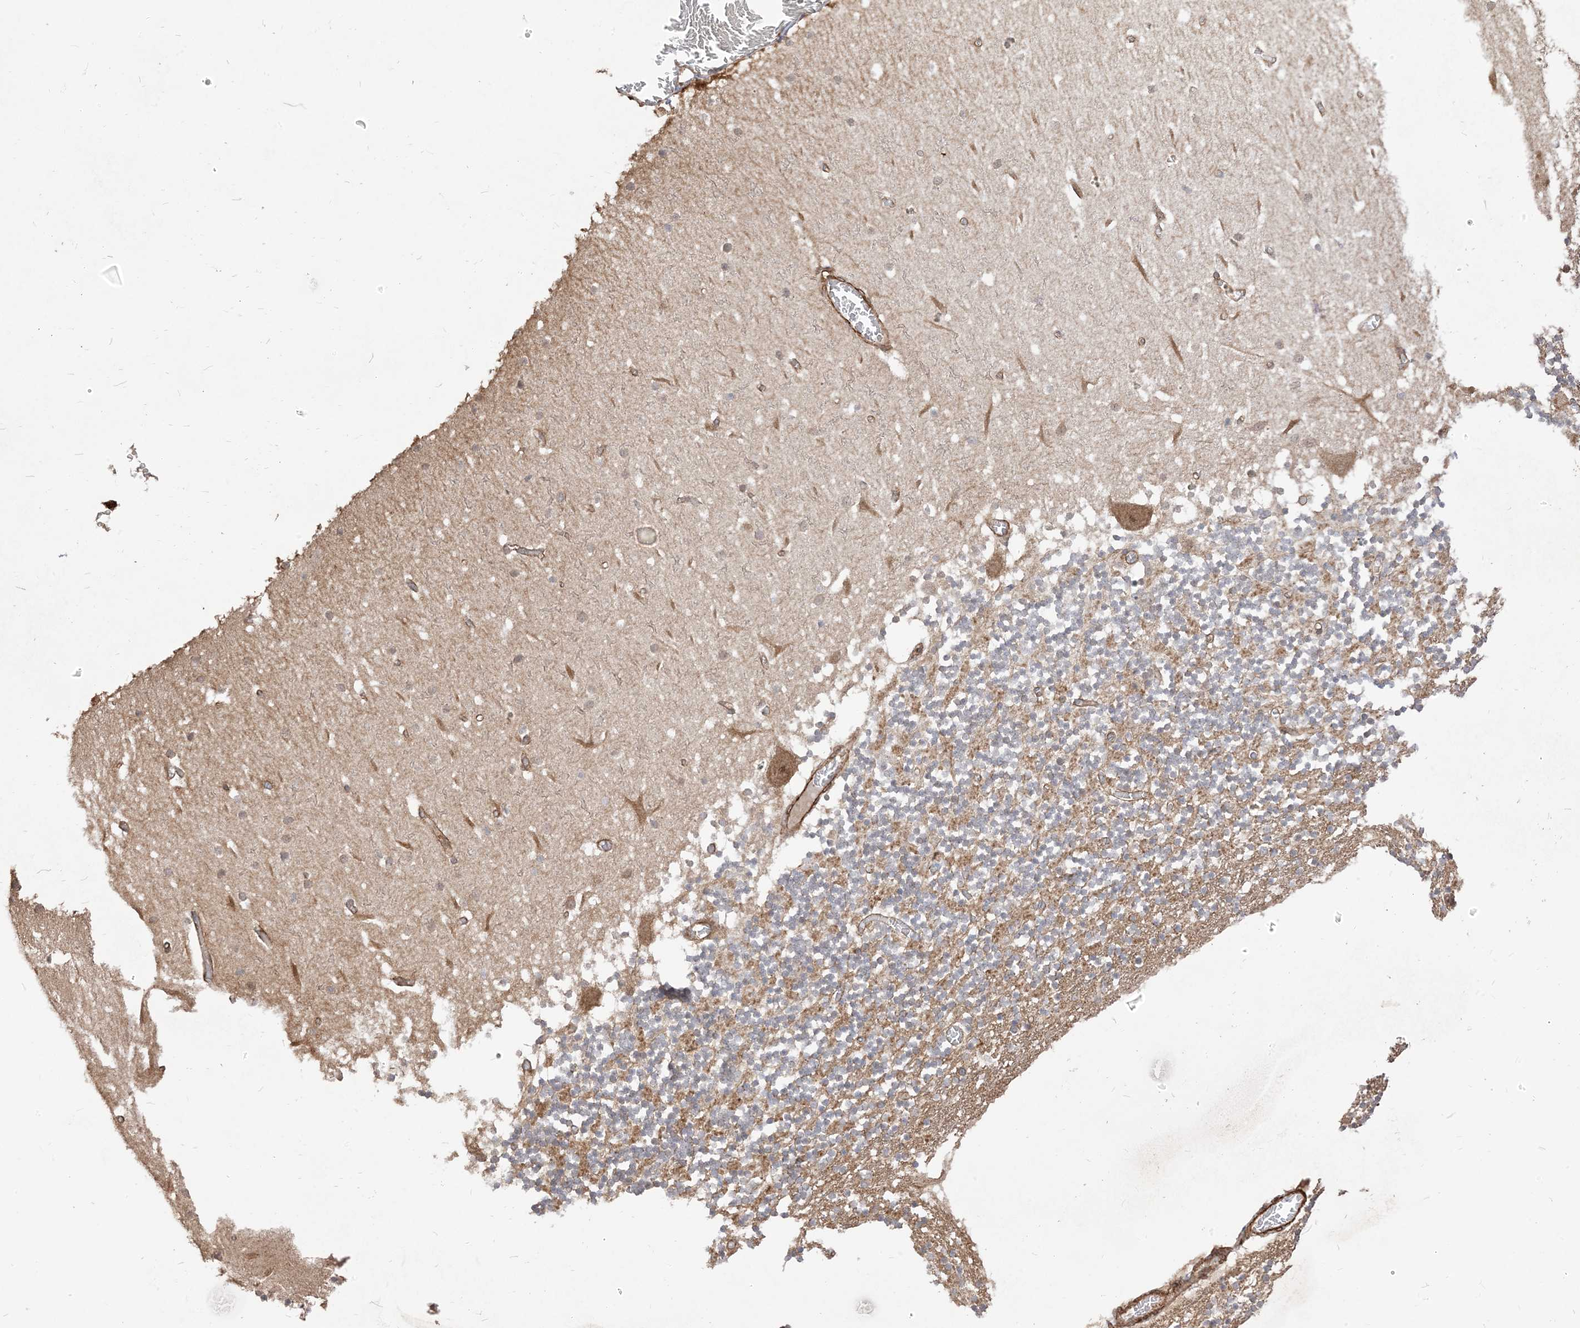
{"staining": {"intensity": "moderate", "quantity": ">75%", "location": "cytoplasmic/membranous"}, "tissue": "cerebellum", "cell_type": "Cells in granular layer", "image_type": "normal", "snomed": [{"axis": "morphology", "description": "Normal tissue, NOS"}, {"axis": "topography", "description": "Cerebellum"}], "caption": "Protein analysis of normal cerebellum displays moderate cytoplasmic/membranous positivity in about >75% of cells in granular layer.", "gene": "TBCC", "patient": {"sex": "female", "age": 28}}